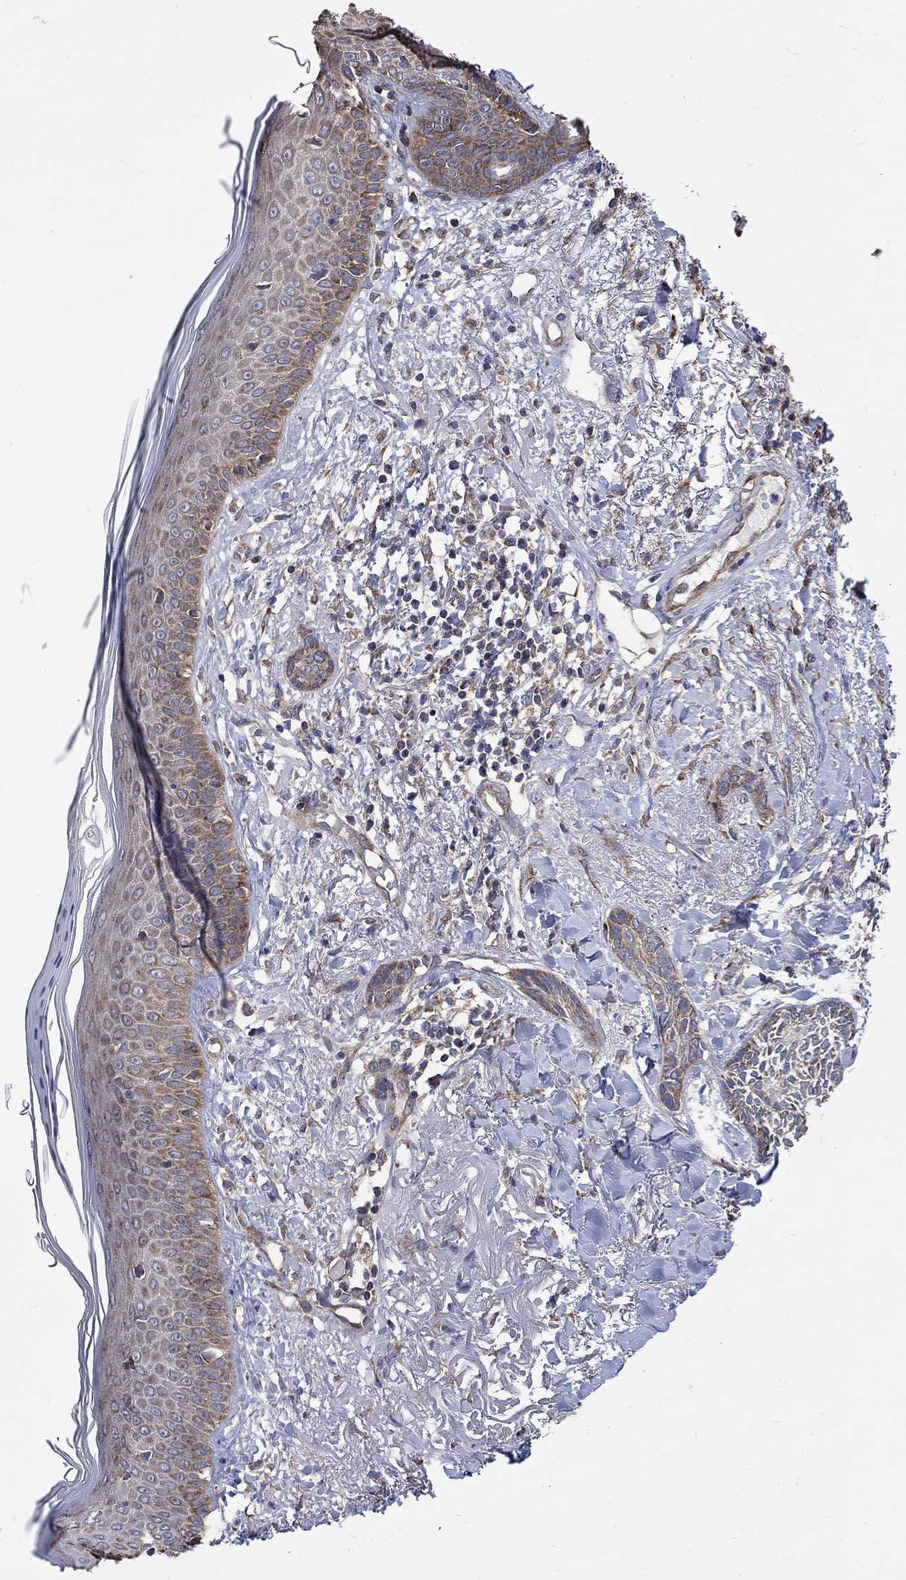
{"staining": {"intensity": "weak", "quantity": ">75%", "location": "cytoplasmic/membranous"}, "tissue": "skin cancer", "cell_type": "Tumor cells", "image_type": "cancer", "snomed": [{"axis": "morphology", "description": "Normal tissue, NOS"}, {"axis": "morphology", "description": "Basal cell carcinoma"}, {"axis": "topography", "description": "Skin"}], "caption": "Immunohistochemical staining of skin basal cell carcinoma reveals low levels of weak cytoplasmic/membranous expression in about >75% of tumor cells.", "gene": "RPLP0", "patient": {"sex": "male", "age": 84}}